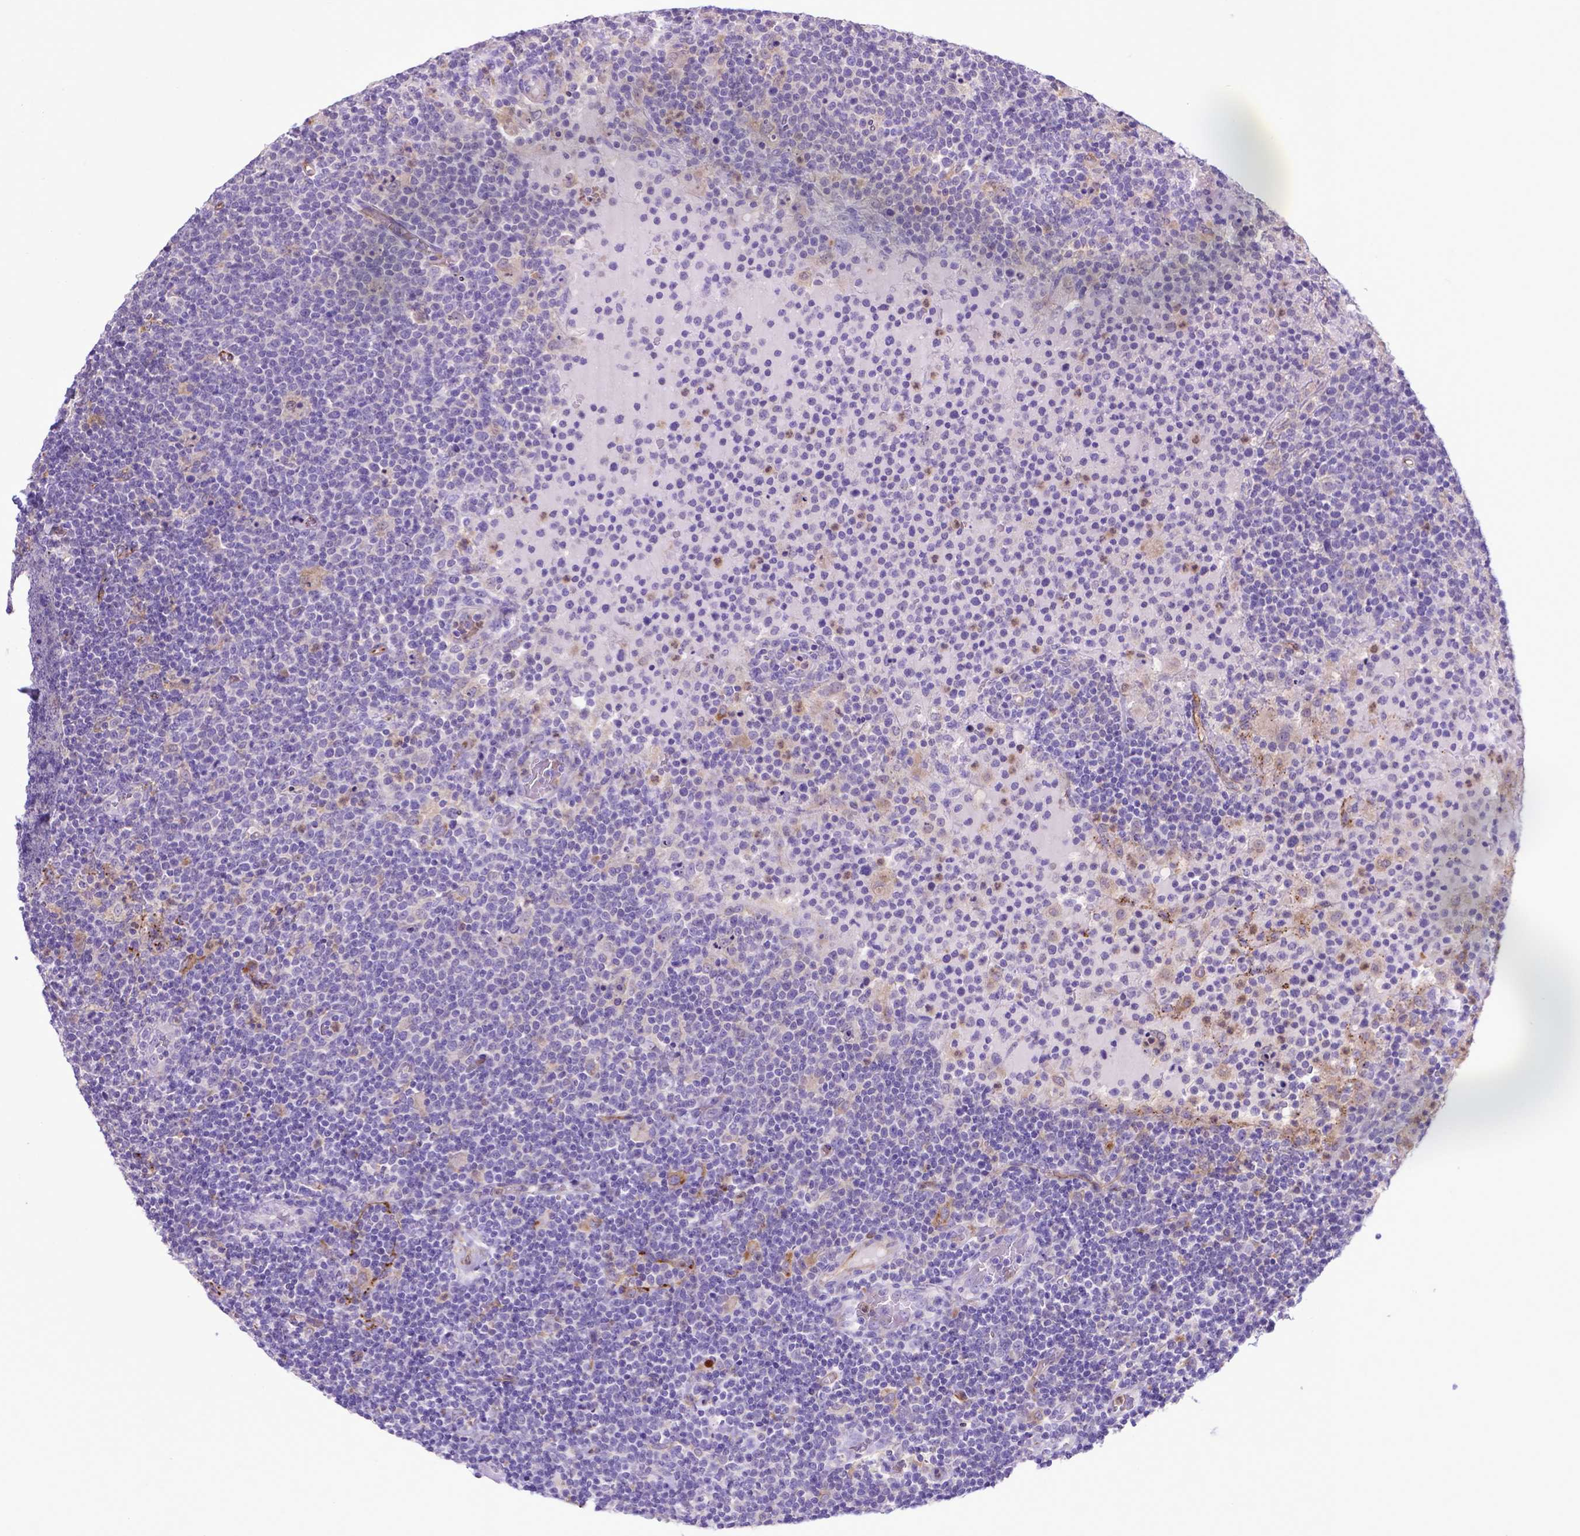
{"staining": {"intensity": "negative", "quantity": "none", "location": "none"}, "tissue": "lymphoma", "cell_type": "Tumor cells", "image_type": "cancer", "snomed": [{"axis": "morphology", "description": "Malignant lymphoma, non-Hodgkin's type, High grade"}, {"axis": "topography", "description": "Lymph node"}], "caption": "The image shows no staining of tumor cells in lymphoma.", "gene": "LZTR1", "patient": {"sex": "male", "age": 61}}